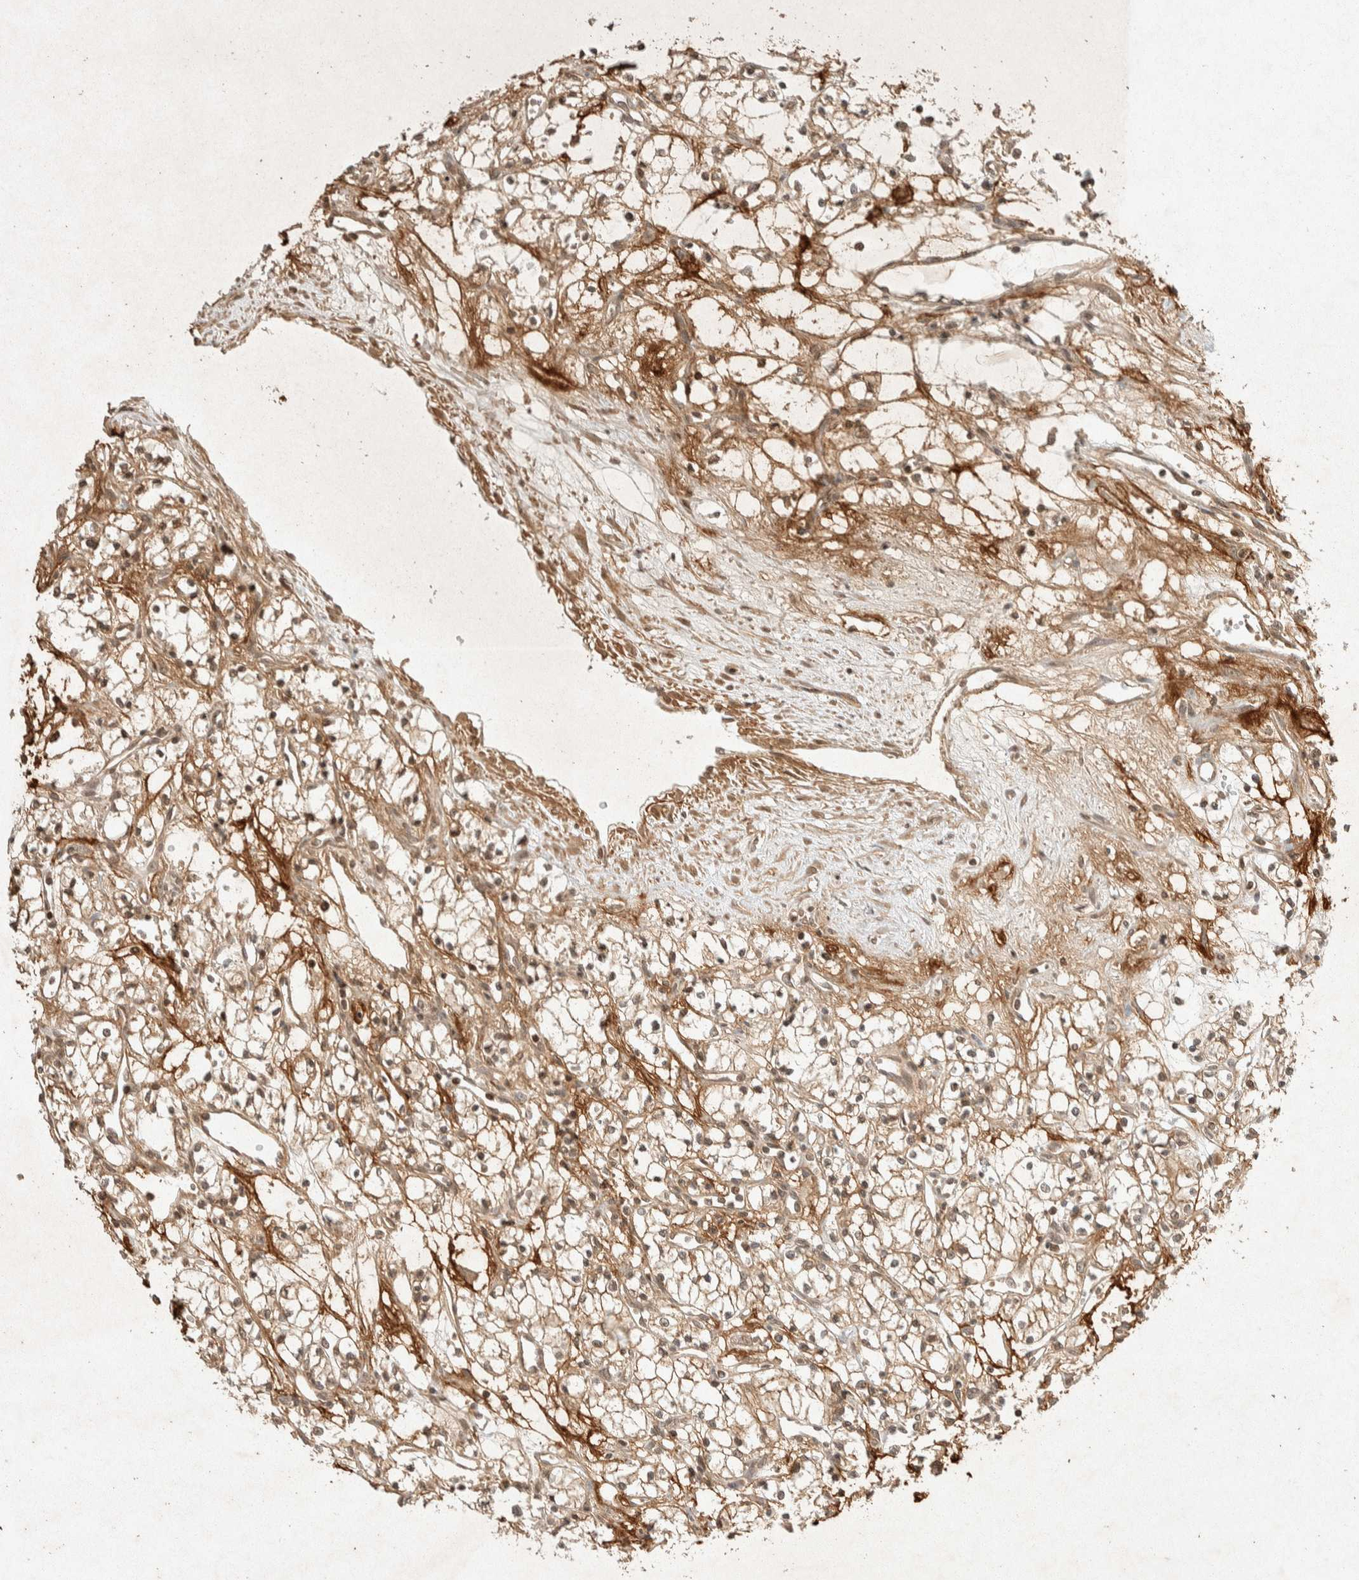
{"staining": {"intensity": "weak", "quantity": ">75%", "location": "cytoplasmic/membranous,nuclear"}, "tissue": "renal cancer", "cell_type": "Tumor cells", "image_type": "cancer", "snomed": [{"axis": "morphology", "description": "Normal tissue, NOS"}, {"axis": "morphology", "description": "Adenocarcinoma, NOS"}, {"axis": "topography", "description": "Kidney"}], "caption": "Human renal cancer (adenocarcinoma) stained for a protein (brown) displays weak cytoplasmic/membranous and nuclear positive positivity in about >75% of tumor cells.", "gene": "THRA", "patient": {"sex": "male", "age": 59}}